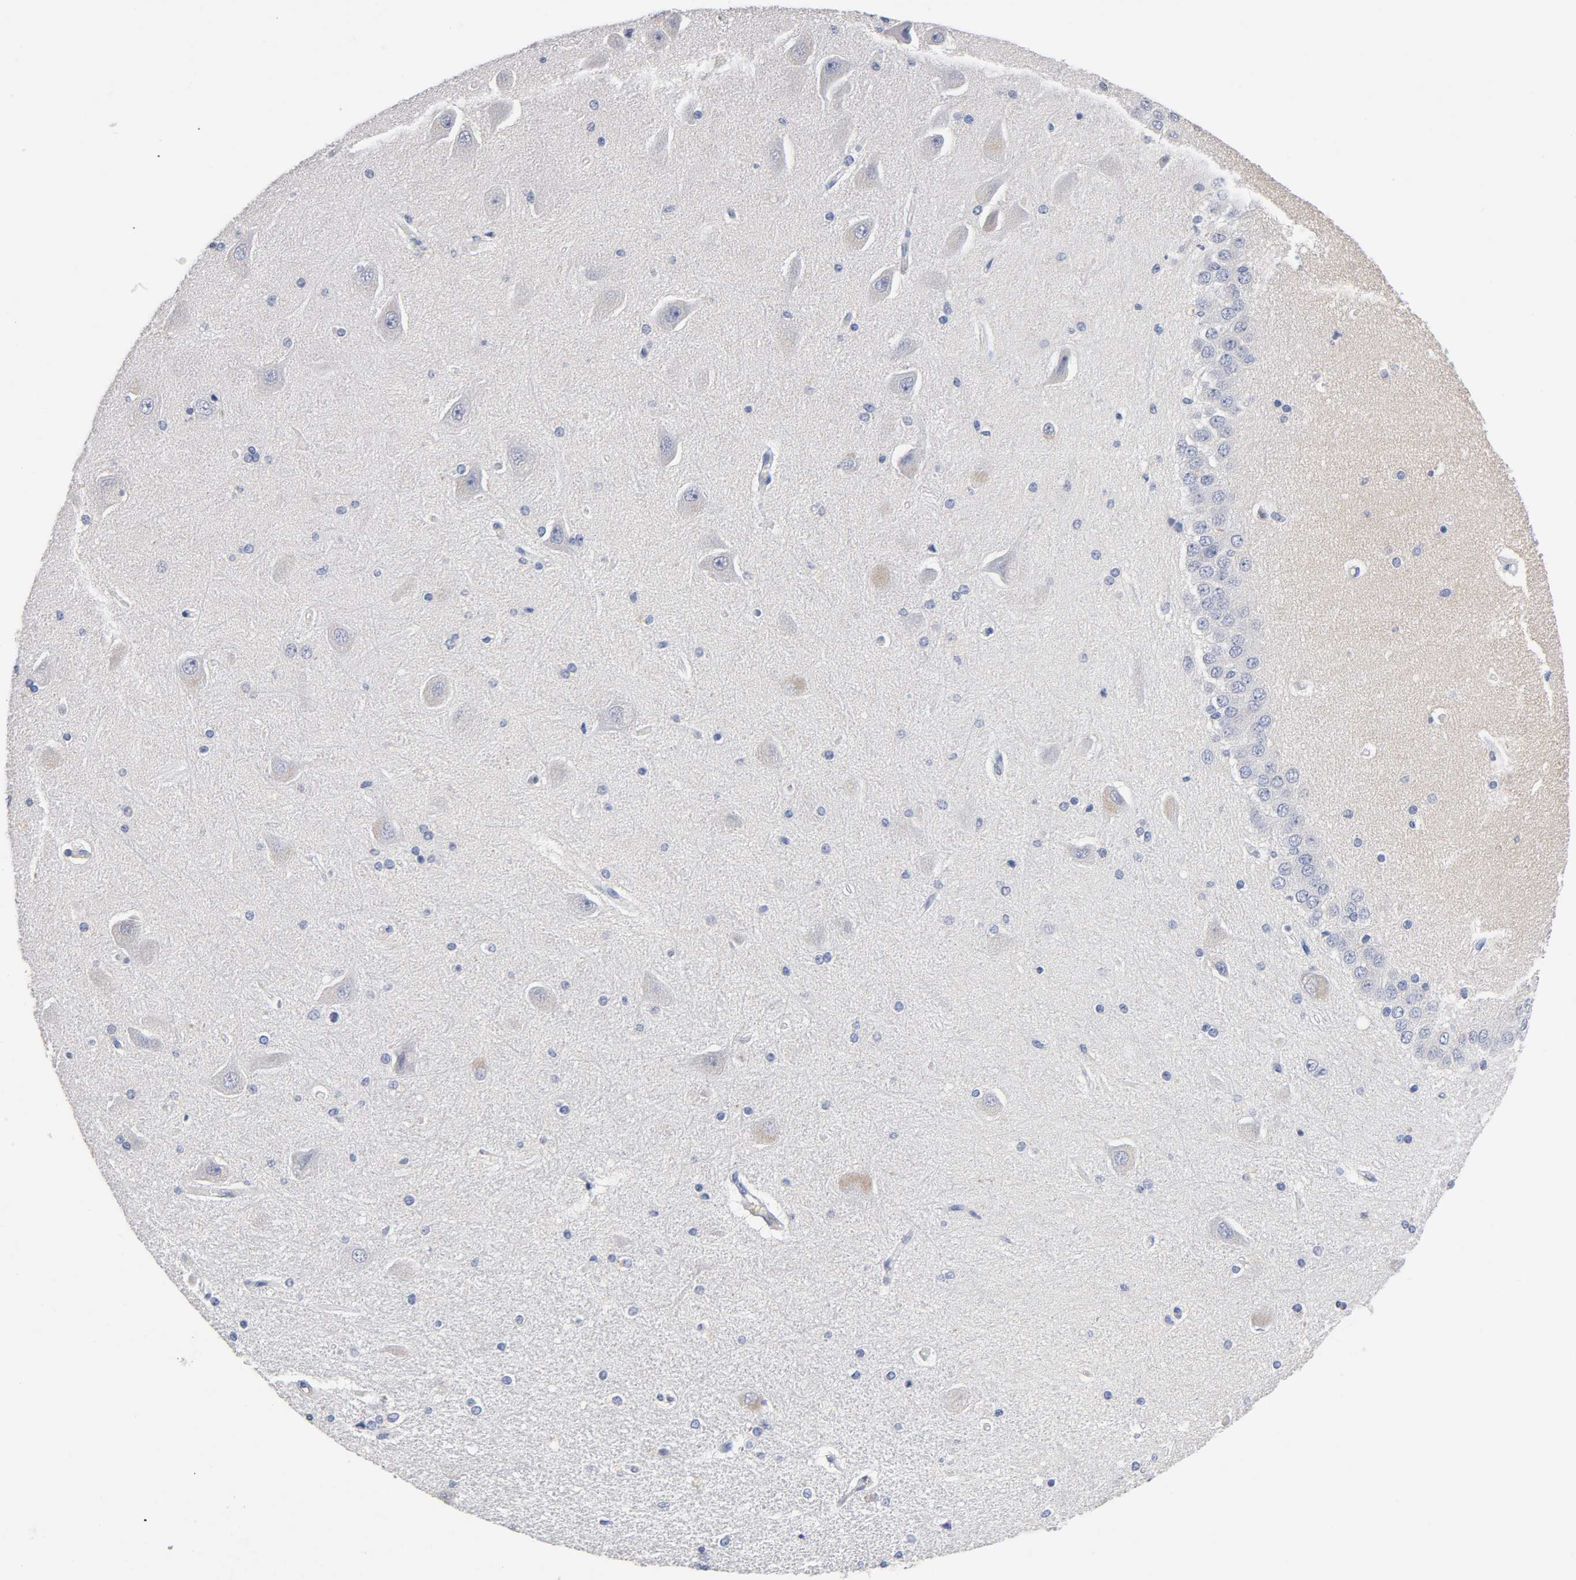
{"staining": {"intensity": "negative", "quantity": "none", "location": "none"}, "tissue": "hippocampus", "cell_type": "Glial cells", "image_type": "normal", "snomed": [{"axis": "morphology", "description": "Normal tissue, NOS"}, {"axis": "topography", "description": "Hippocampus"}], "caption": "Immunohistochemistry micrograph of normal human hippocampus stained for a protein (brown), which reveals no expression in glial cells.", "gene": "ZCCHC13", "patient": {"sex": "female", "age": 54}}